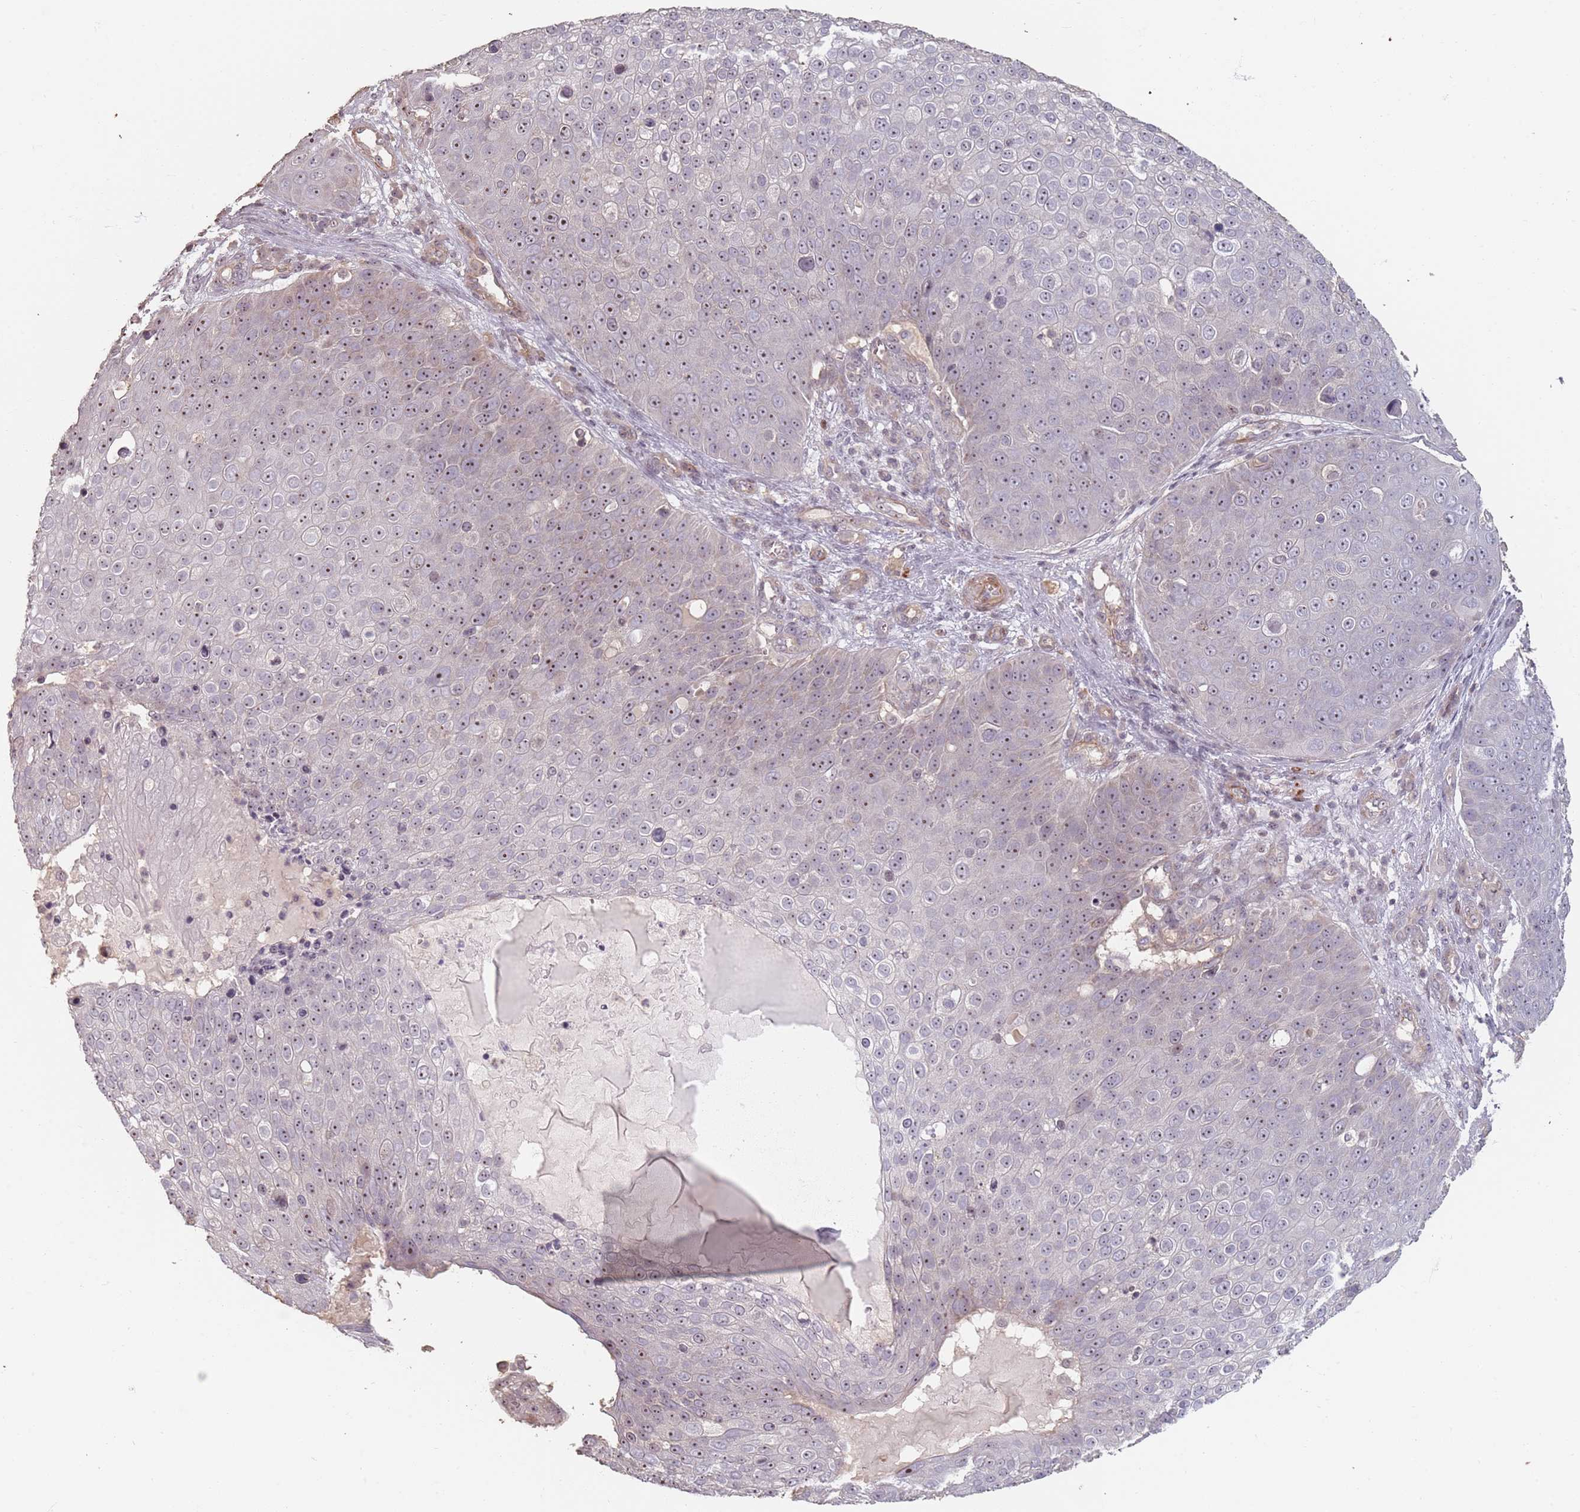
{"staining": {"intensity": "moderate", "quantity": ">75%", "location": "nuclear"}, "tissue": "skin cancer", "cell_type": "Tumor cells", "image_type": "cancer", "snomed": [{"axis": "morphology", "description": "Squamous cell carcinoma, NOS"}, {"axis": "topography", "description": "Skin"}], "caption": "The immunohistochemical stain highlights moderate nuclear staining in tumor cells of skin squamous cell carcinoma tissue. Nuclei are stained in blue.", "gene": "ADTRP", "patient": {"sex": "male", "age": 71}}